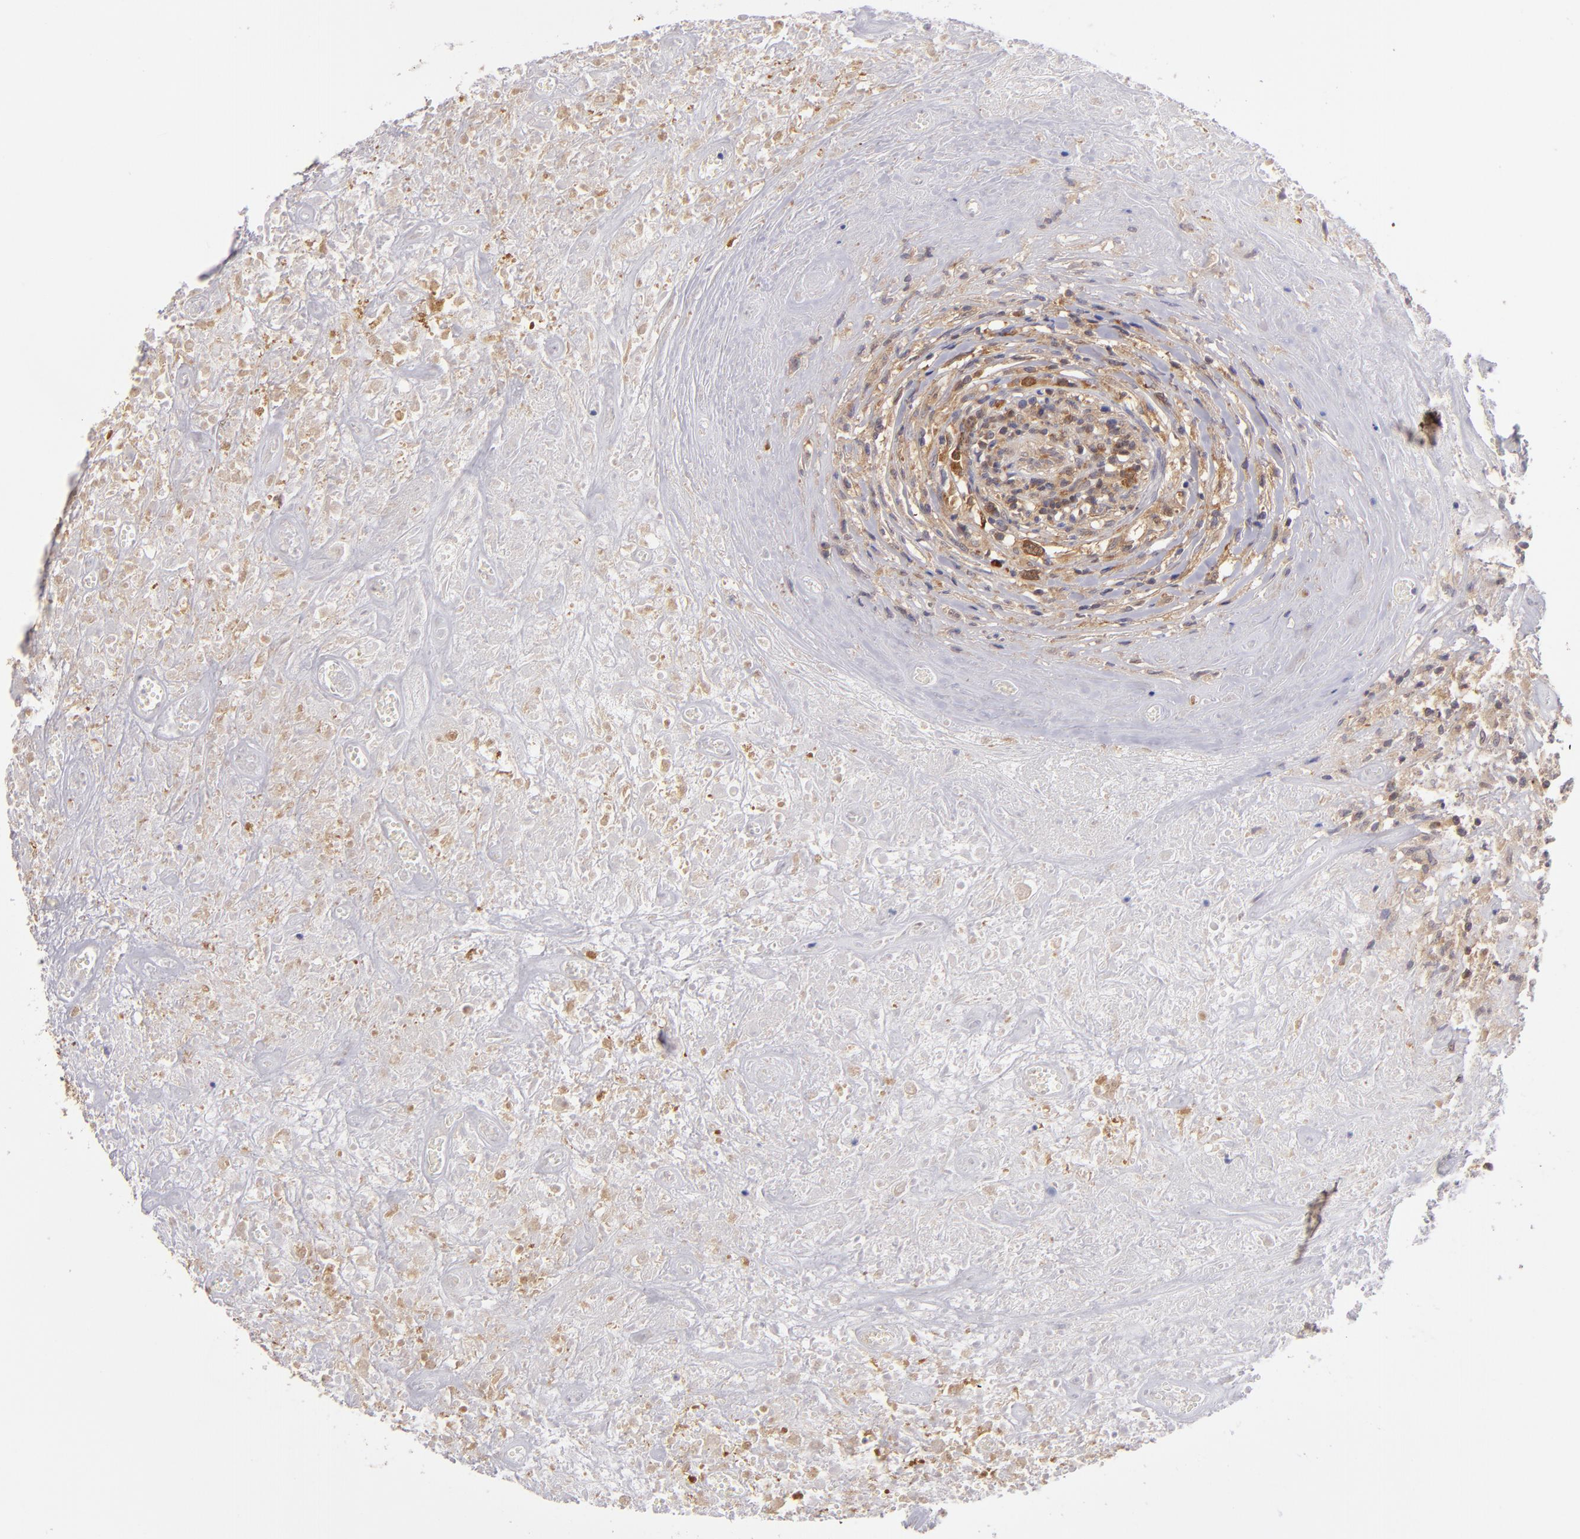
{"staining": {"intensity": "strong", "quantity": ">75%", "location": "cytoplasmic/membranous"}, "tissue": "lymphoma", "cell_type": "Tumor cells", "image_type": "cancer", "snomed": [{"axis": "morphology", "description": "Hodgkin's disease, NOS"}, {"axis": "topography", "description": "Lymph node"}], "caption": "Human lymphoma stained with a protein marker demonstrates strong staining in tumor cells.", "gene": "PTPN13", "patient": {"sex": "male", "age": 46}}